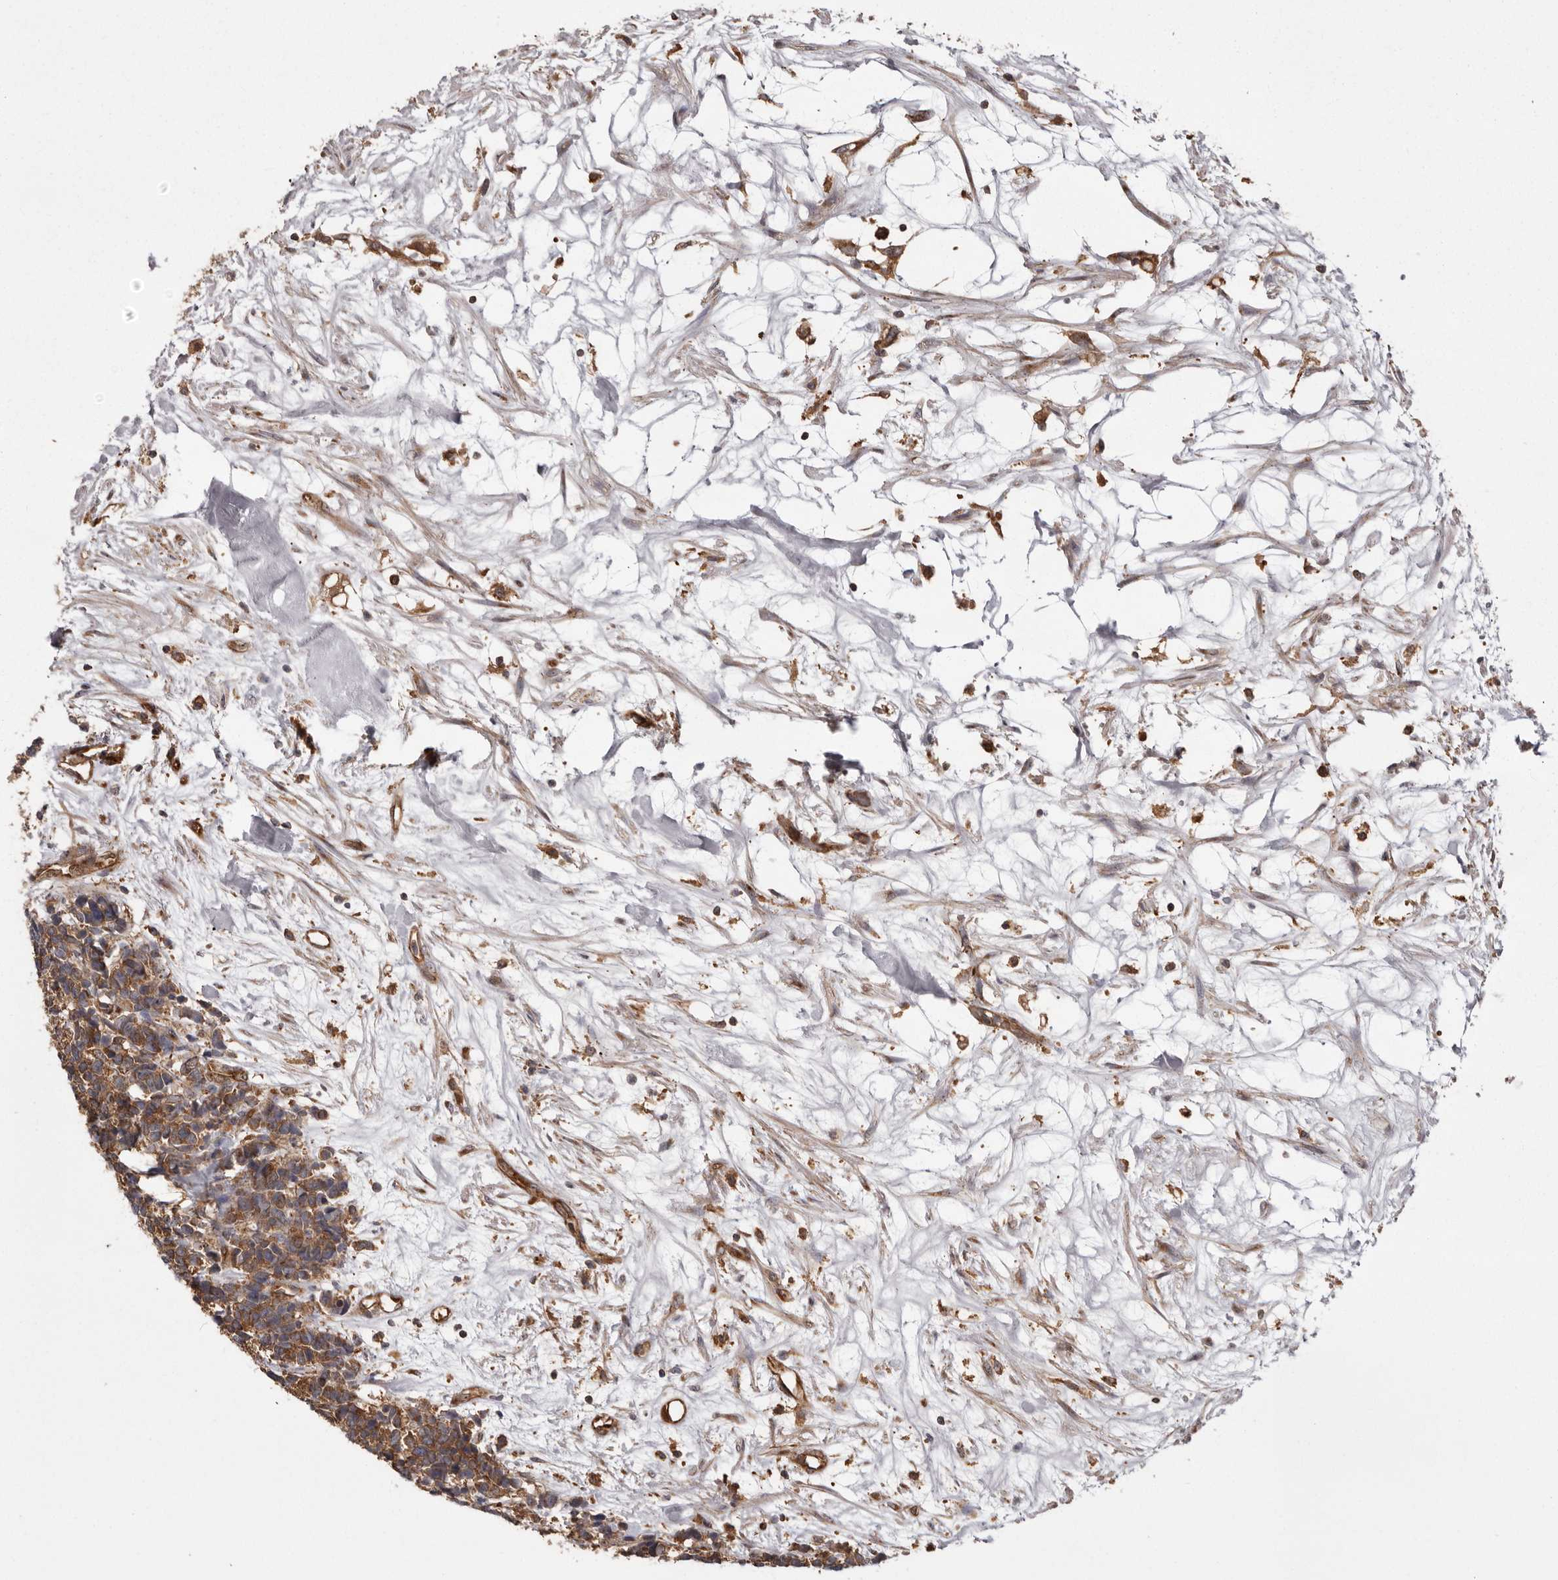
{"staining": {"intensity": "moderate", "quantity": ">75%", "location": "cytoplasmic/membranous"}, "tissue": "carcinoid", "cell_type": "Tumor cells", "image_type": "cancer", "snomed": [{"axis": "morphology", "description": "Carcinoma, NOS"}, {"axis": "morphology", "description": "Carcinoid, malignant, NOS"}, {"axis": "topography", "description": "Urinary bladder"}], "caption": "IHC staining of carcinoma, which exhibits medium levels of moderate cytoplasmic/membranous positivity in about >75% of tumor cells indicating moderate cytoplasmic/membranous protein expression. The staining was performed using DAB (3,3'-diaminobenzidine) (brown) for protein detection and nuclei were counterstained in hematoxylin (blue).", "gene": "DARS1", "patient": {"sex": "male", "age": 57}}